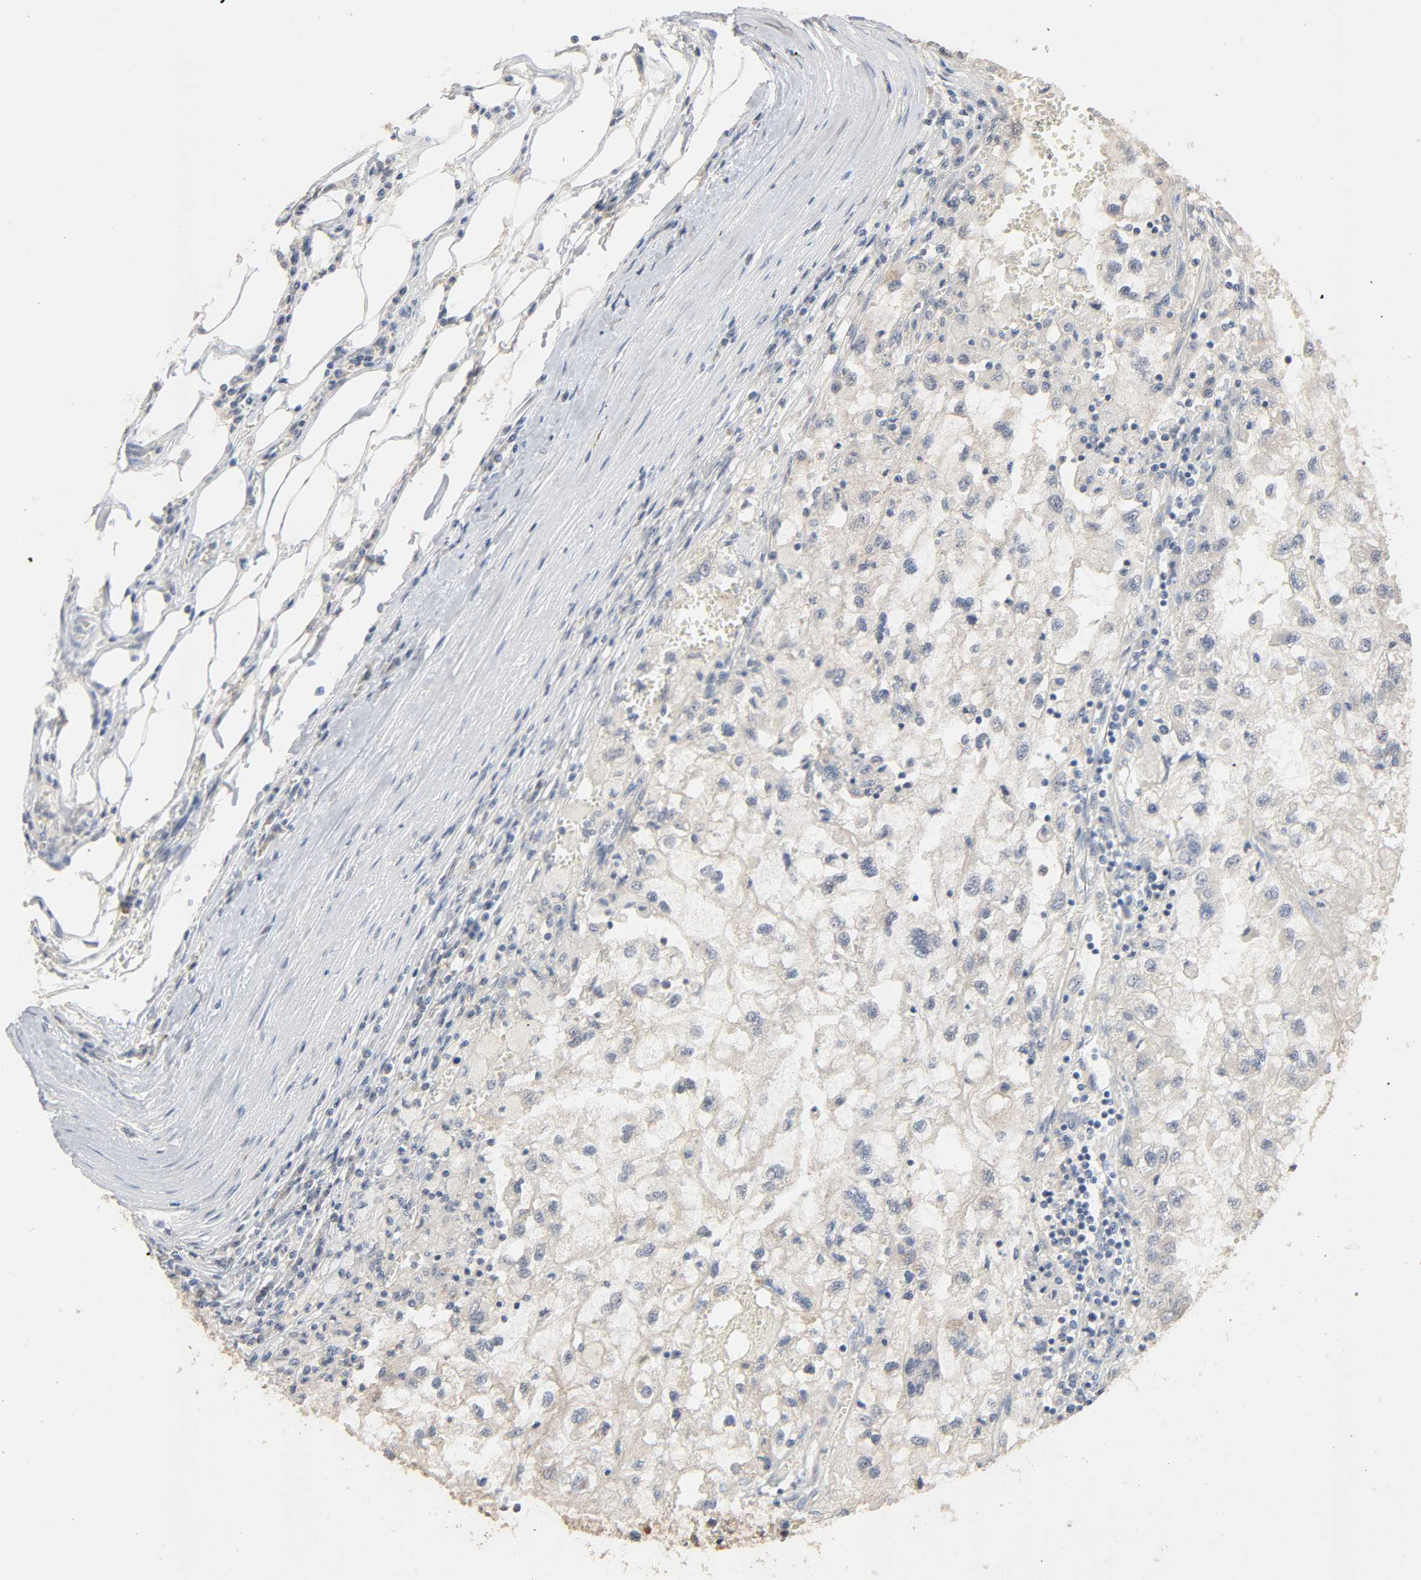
{"staining": {"intensity": "negative", "quantity": "none", "location": "none"}, "tissue": "renal cancer", "cell_type": "Tumor cells", "image_type": "cancer", "snomed": [{"axis": "morphology", "description": "Normal tissue, NOS"}, {"axis": "morphology", "description": "Adenocarcinoma, NOS"}, {"axis": "topography", "description": "Kidney"}], "caption": "Photomicrograph shows no significant protein expression in tumor cells of renal cancer.", "gene": "MAGEA8", "patient": {"sex": "male", "age": 71}}